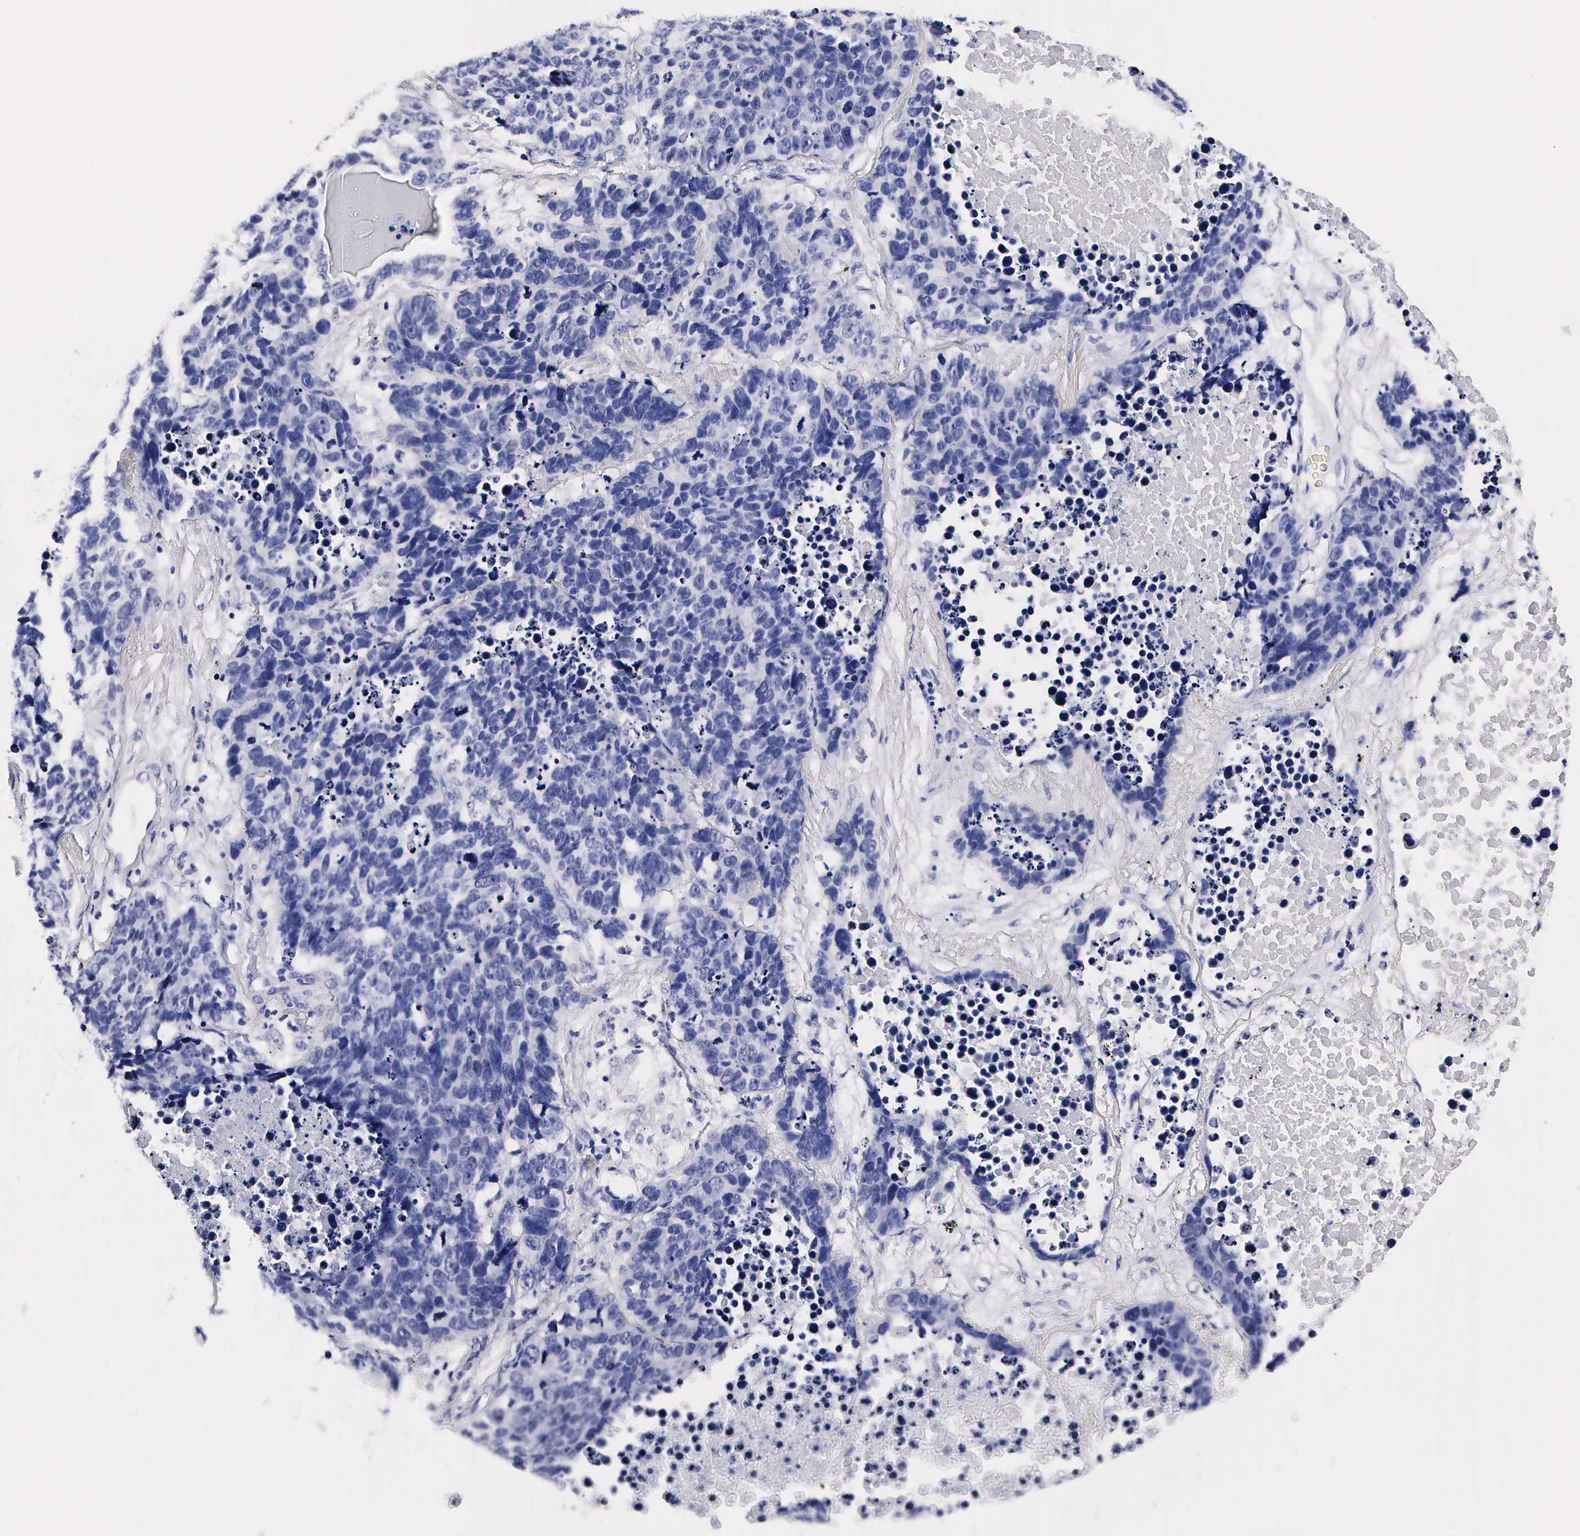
{"staining": {"intensity": "negative", "quantity": "none", "location": "none"}, "tissue": "lung cancer", "cell_type": "Tumor cells", "image_type": "cancer", "snomed": [{"axis": "morphology", "description": "Carcinoid, malignant, NOS"}, {"axis": "topography", "description": "Lung"}], "caption": "An IHC photomicrograph of carcinoid (malignant) (lung) is shown. There is no staining in tumor cells of carcinoid (malignant) (lung).", "gene": "RNASE6", "patient": {"sex": "male", "age": 60}}